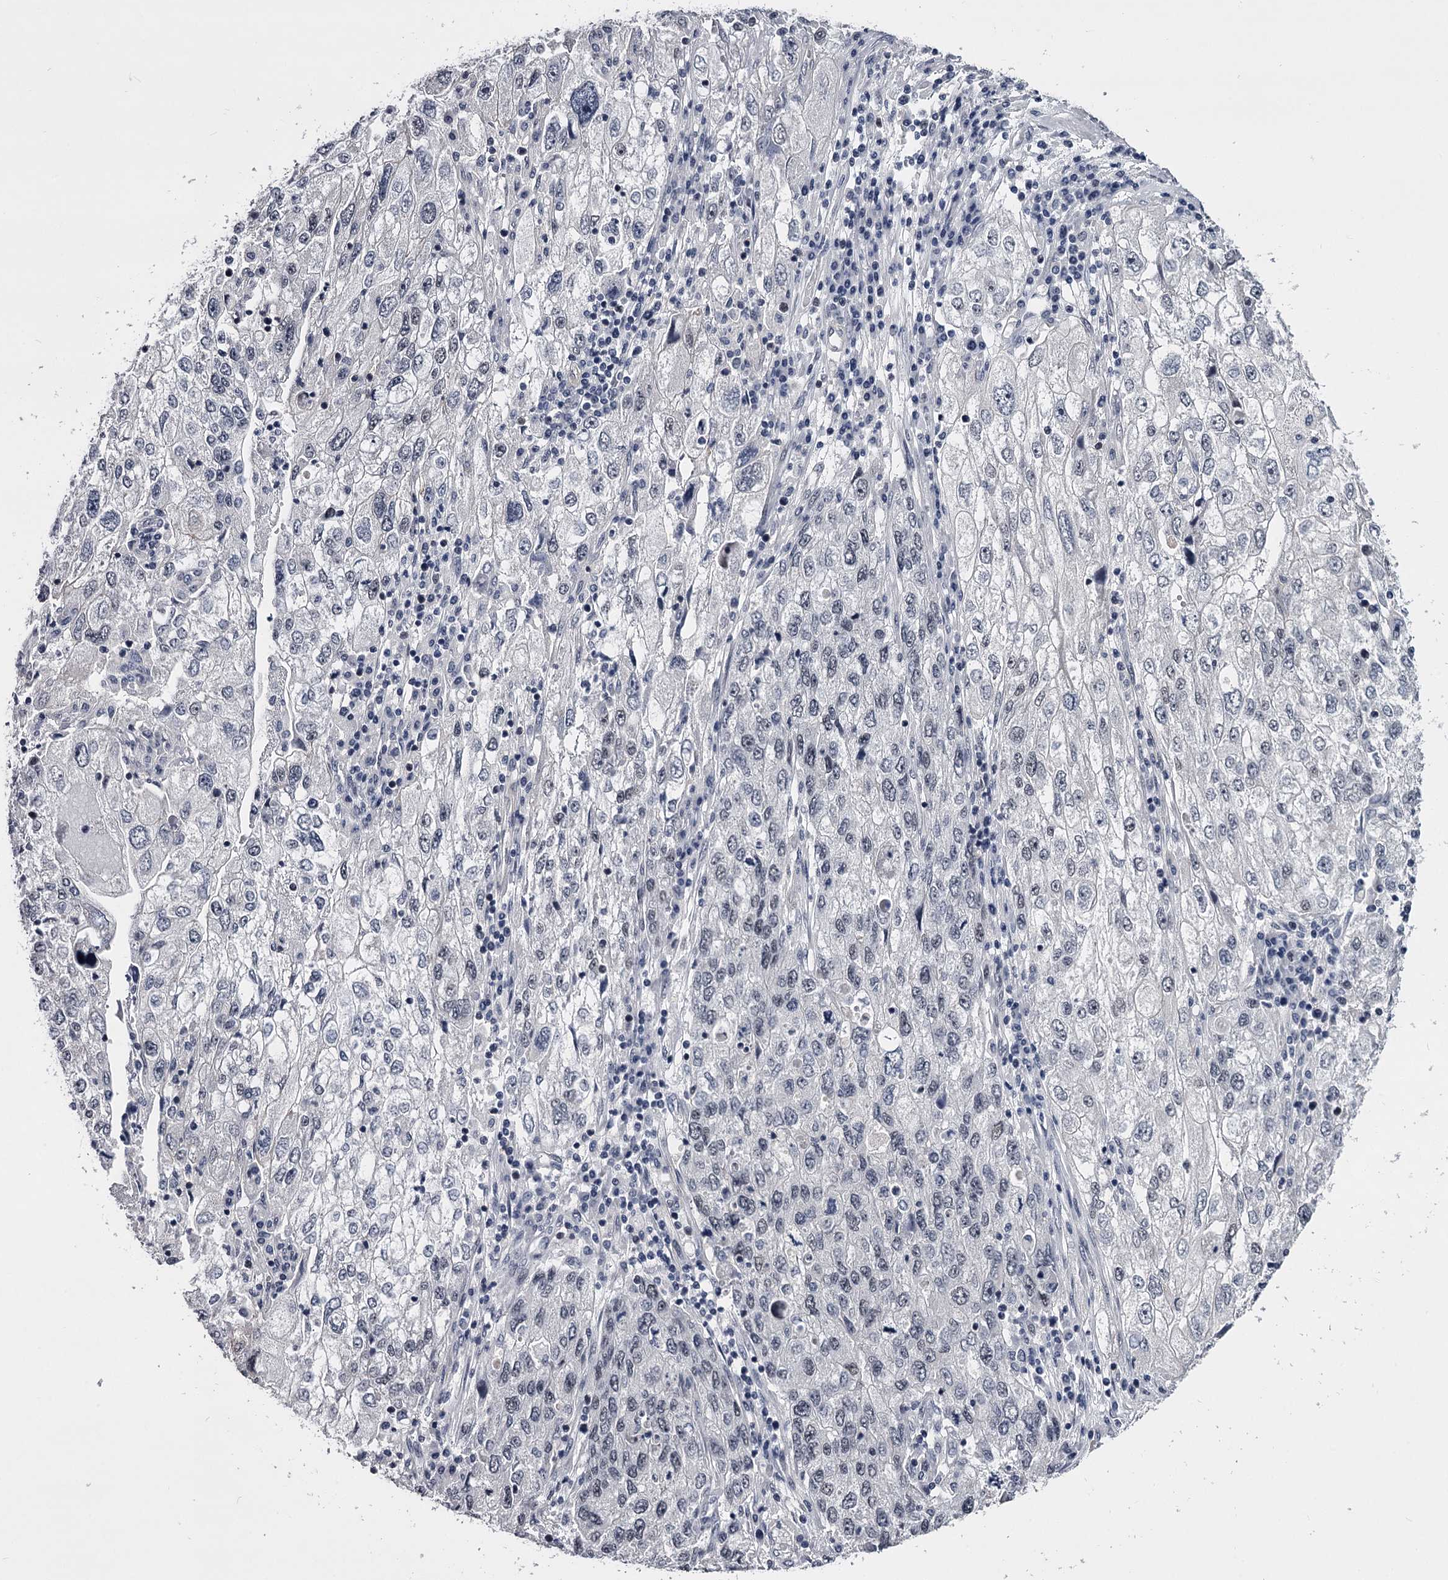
{"staining": {"intensity": "negative", "quantity": "none", "location": "none"}, "tissue": "endometrial cancer", "cell_type": "Tumor cells", "image_type": "cancer", "snomed": [{"axis": "morphology", "description": "Adenocarcinoma, NOS"}, {"axis": "topography", "description": "Endometrium"}], "caption": "There is no significant expression in tumor cells of adenocarcinoma (endometrial).", "gene": "OVOL2", "patient": {"sex": "female", "age": 49}}